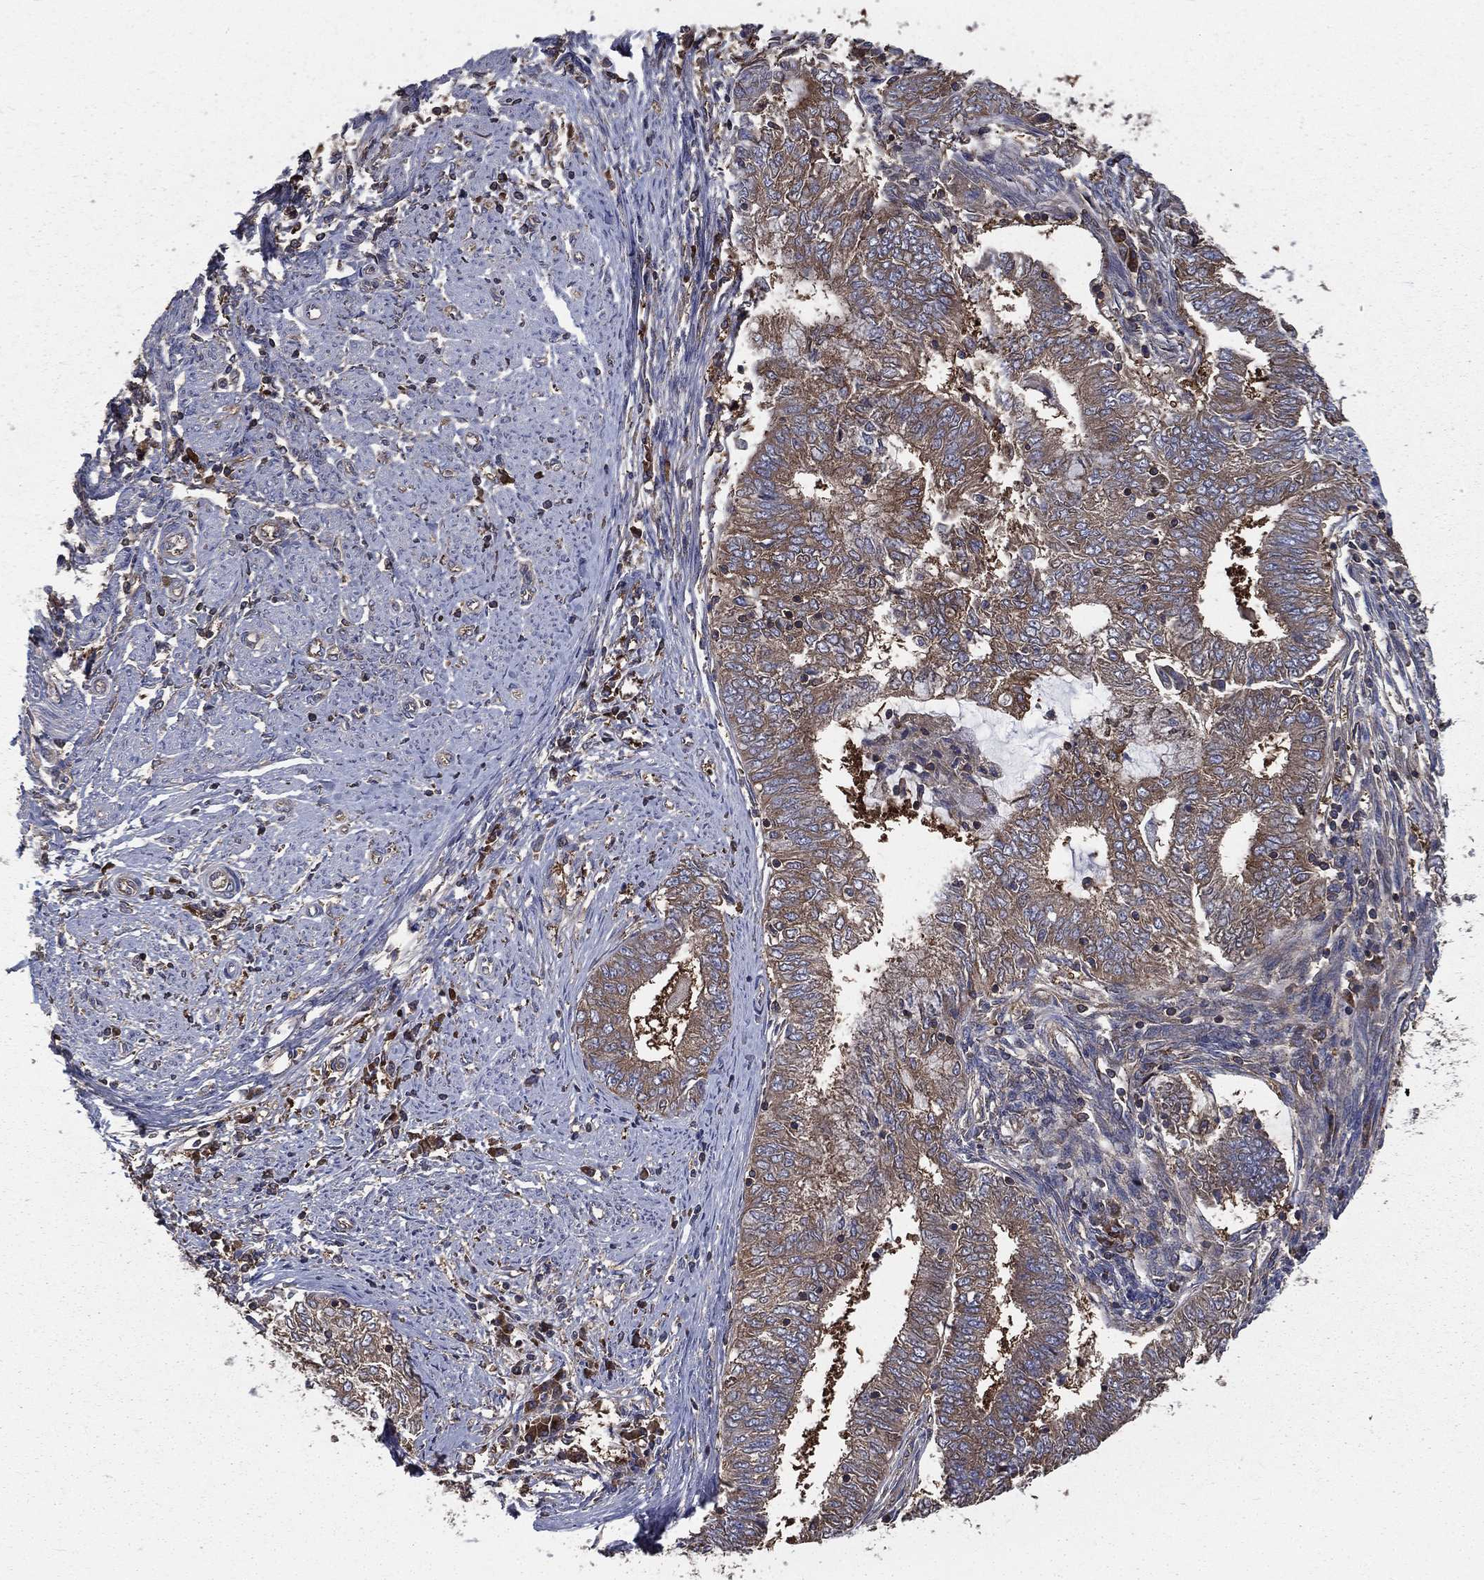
{"staining": {"intensity": "moderate", "quantity": ">75%", "location": "cytoplasmic/membranous"}, "tissue": "endometrial cancer", "cell_type": "Tumor cells", "image_type": "cancer", "snomed": [{"axis": "morphology", "description": "Adenocarcinoma, NOS"}, {"axis": "topography", "description": "Endometrium"}], "caption": "Adenocarcinoma (endometrial) tissue exhibits moderate cytoplasmic/membranous staining in about >75% of tumor cells, visualized by immunohistochemistry.", "gene": "SARS1", "patient": {"sex": "female", "age": 62}}